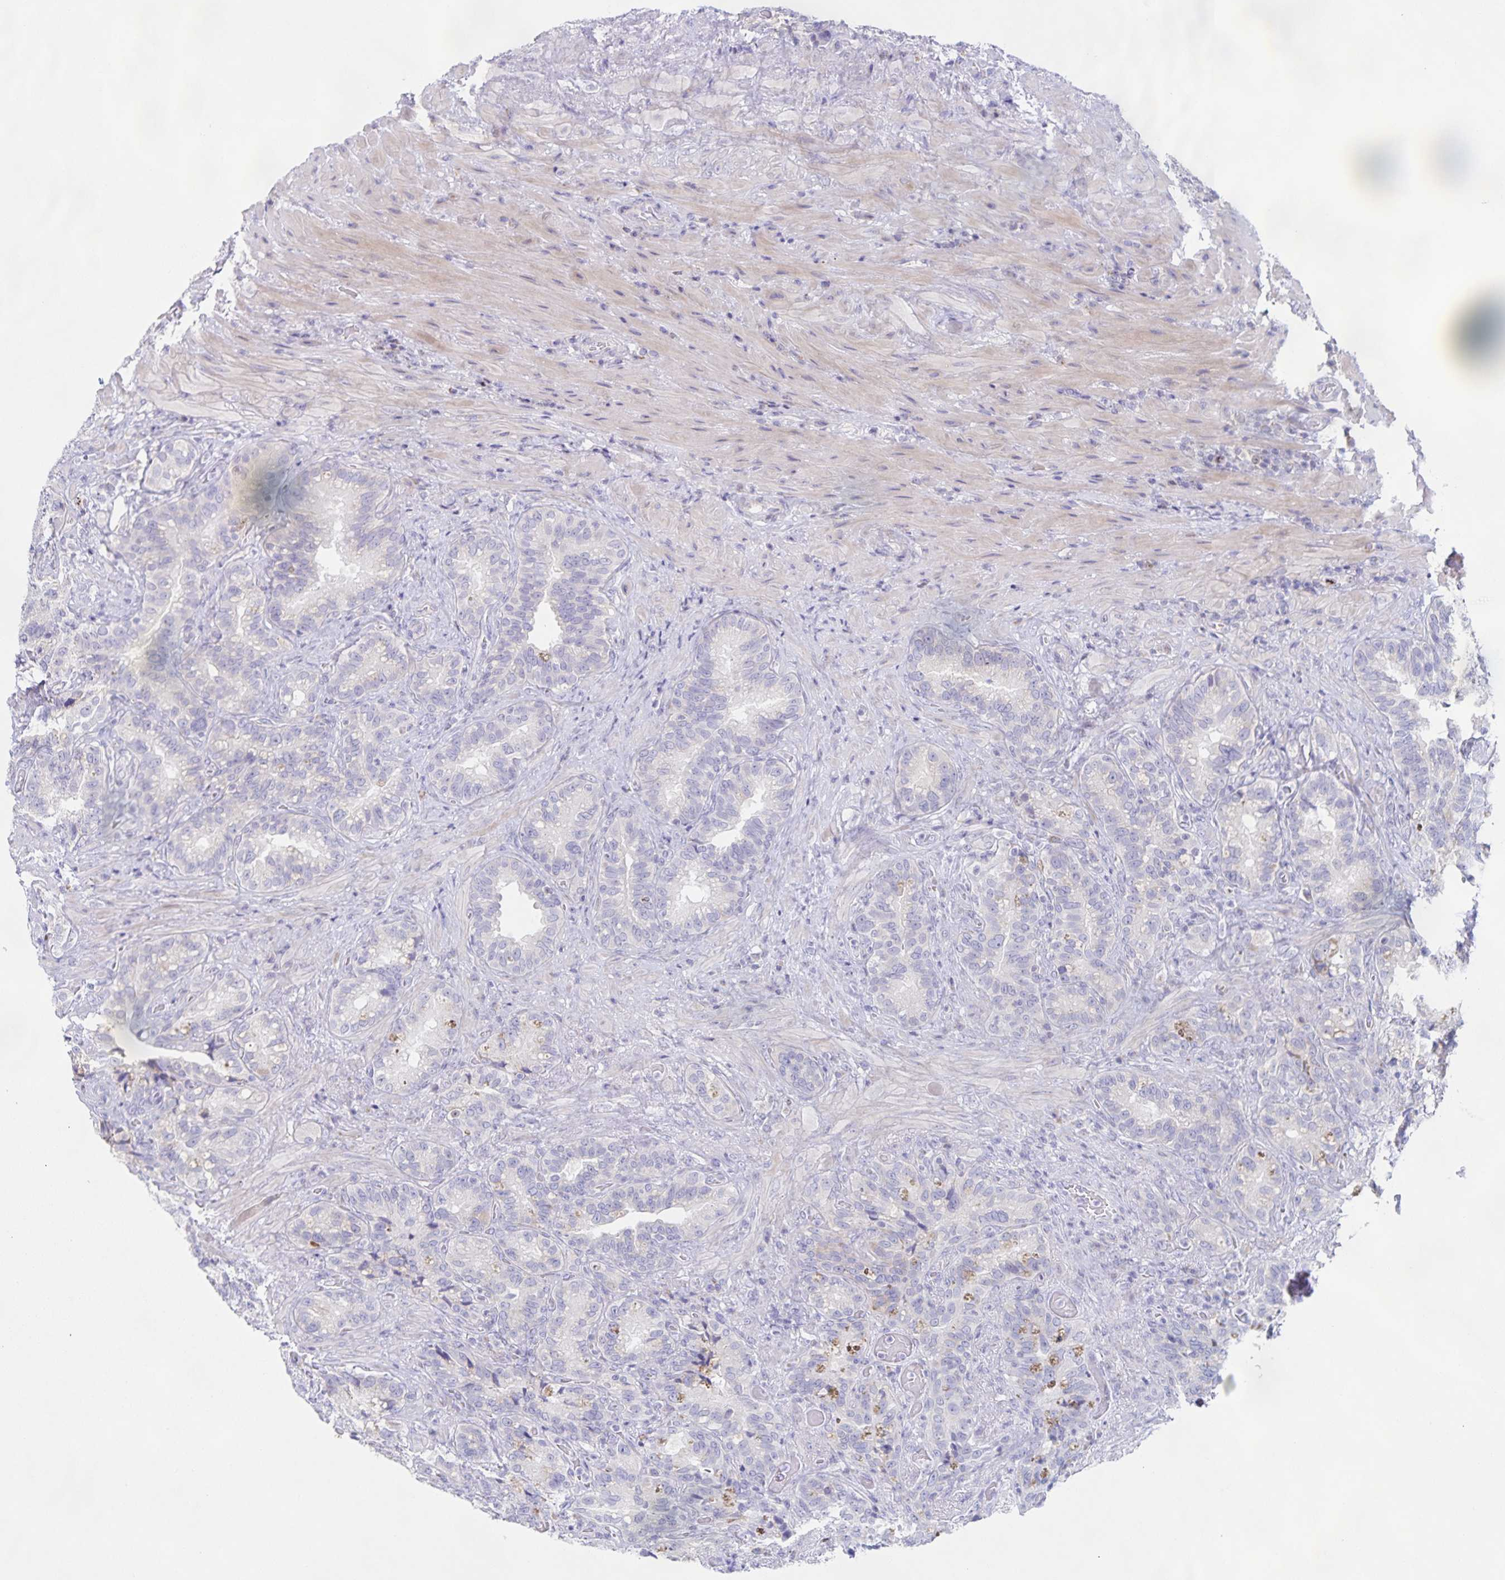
{"staining": {"intensity": "negative", "quantity": "none", "location": "none"}, "tissue": "seminal vesicle", "cell_type": "Glandular cells", "image_type": "normal", "snomed": [{"axis": "morphology", "description": "Normal tissue, NOS"}, {"axis": "topography", "description": "Seminal veicle"}], "caption": "This micrograph is of unremarkable seminal vesicle stained with IHC to label a protein in brown with the nuclei are counter-stained blue. There is no positivity in glandular cells.", "gene": "CENPH", "patient": {"sex": "male", "age": 68}}